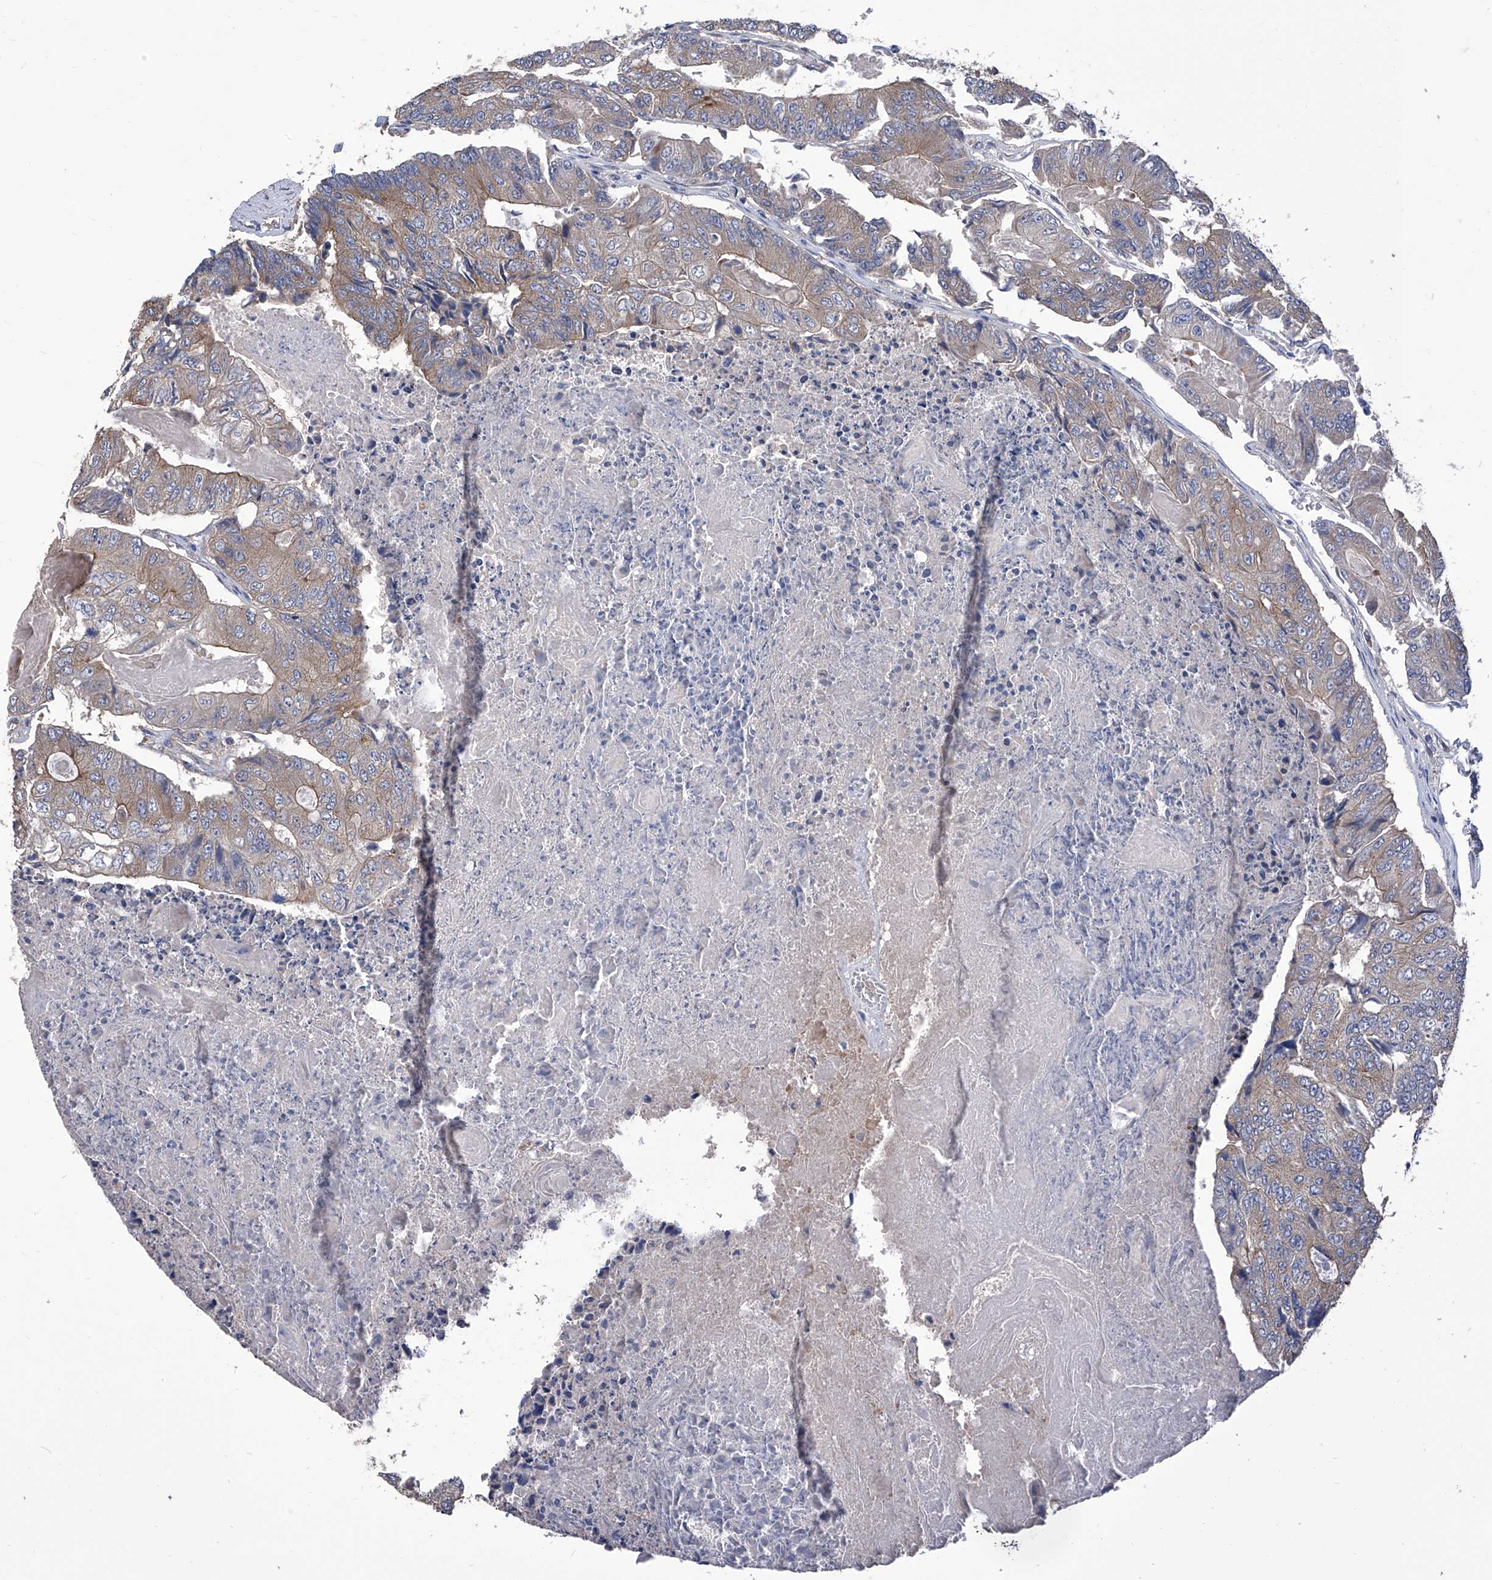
{"staining": {"intensity": "weak", "quantity": "25%-75%", "location": "cytoplasmic/membranous"}, "tissue": "colorectal cancer", "cell_type": "Tumor cells", "image_type": "cancer", "snomed": [{"axis": "morphology", "description": "Adenocarcinoma, NOS"}, {"axis": "topography", "description": "Colon"}], "caption": "Immunohistochemical staining of colorectal cancer reveals low levels of weak cytoplasmic/membranous positivity in approximately 25%-75% of tumor cells.", "gene": "TJAP1", "patient": {"sex": "female", "age": 67}}